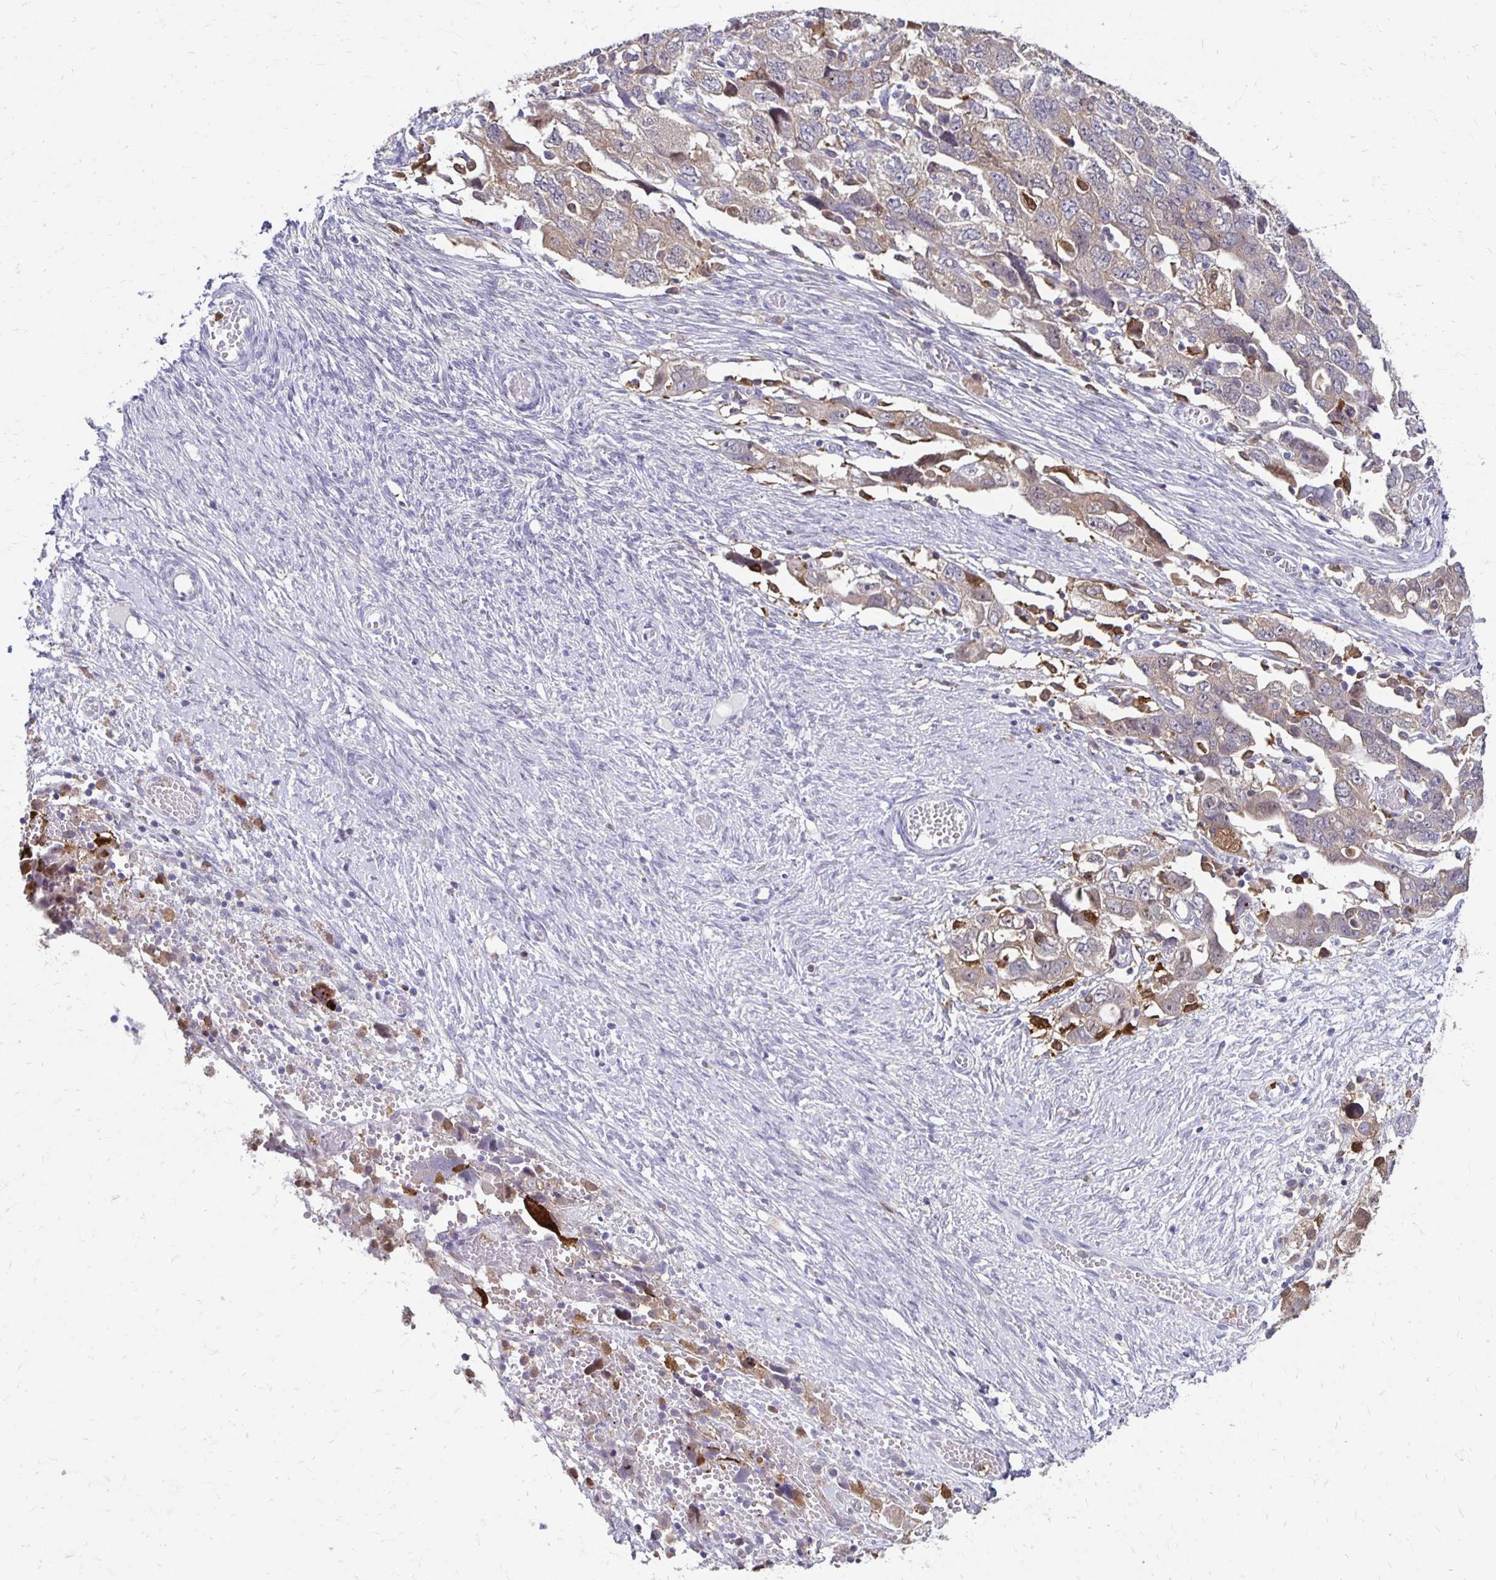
{"staining": {"intensity": "moderate", "quantity": ">75%", "location": "cytoplasmic/membranous"}, "tissue": "ovarian cancer", "cell_type": "Tumor cells", "image_type": "cancer", "snomed": [{"axis": "morphology", "description": "Carcinoma, NOS"}, {"axis": "morphology", "description": "Cystadenocarcinoma, serous, NOS"}, {"axis": "topography", "description": "Ovary"}], "caption": "Immunohistochemistry (IHC) staining of serous cystadenocarcinoma (ovarian), which displays medium levels of moderate cytoplasmic/membranous staining in approximately >75% of tumor cells indicating moderate cytoplasmic/membranous protein positivity. The staining was performed using DAB (3,3'-diaminobenzidine) (brown) for protein detection and nuclei were counterstained in hematoxylin (blue).", "gene": "PADI2", "patient": {"sex": "female", "age": 69}}